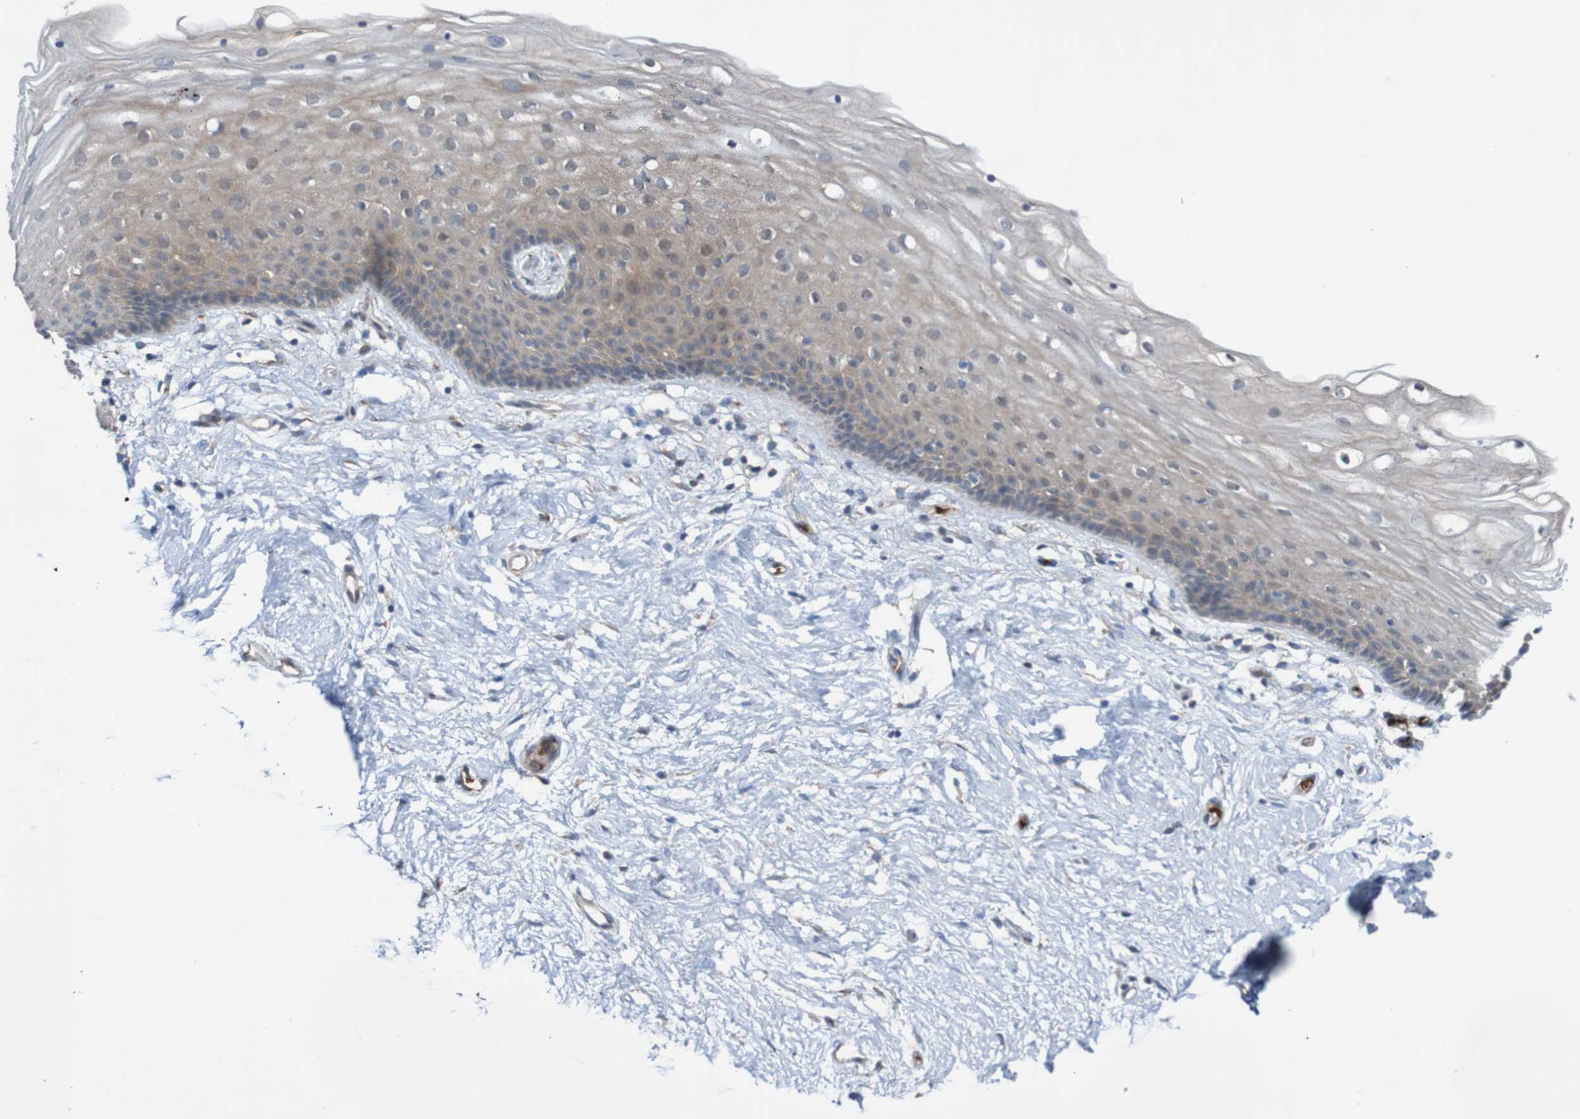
{"staining": {"intensity": "weak", "quantity": "25%-75%", "location": "cytoplasmic/membranous"}, "tissue": "vagina", "cell_type": "Squamous epithelial cells", "image_type": "normal", "snomed": [{"axis": "morphology", "description": "Normal tissue, NOS"}, {"axis": "topography", "description": "Vagina"}], "caption": "Normal vagina exhibits weak cytoplasmic/membranous expression in about 25%-75% of squamous epithelial cells.", "gene": "ST8SIA6", "patient": {"sex": "female", "age": 44}}